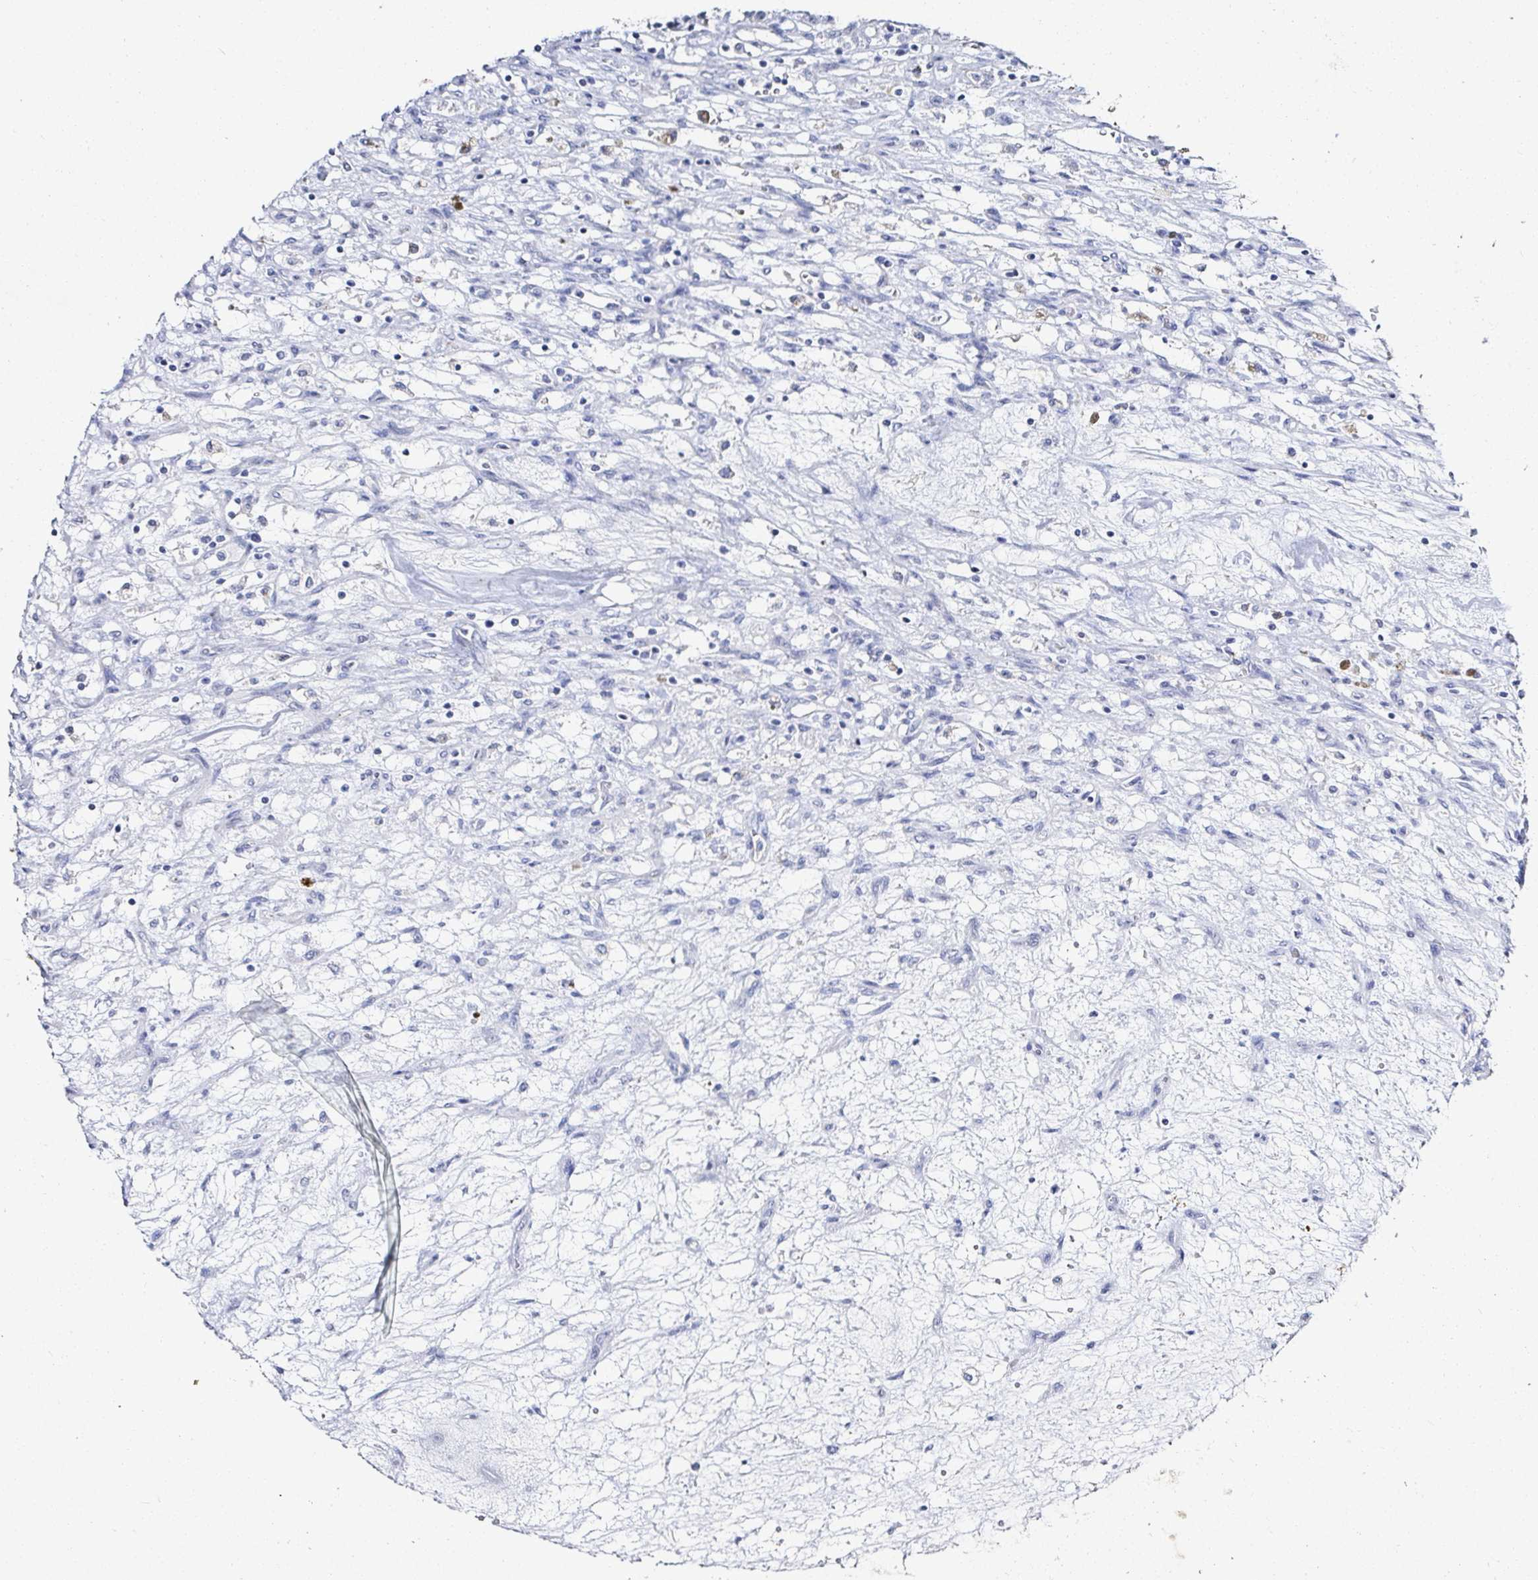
{"staining": {"intensity": "negative", "quantity": "none", "location": "none"}, "tissue": "renal cancer", "cell_type": "Tumor cells", "image_type": "cancer", "snomed": [{"axis": "morphology", "description": "Adenocarcinoma, NOS"}, {"axis": "topography", "description": "Kidney"}], "caption": "The immunohistochemistry histopathology image has no significant expression in tumor cells of renal cancer tissue. (DAB (3,3'-diaminobenzidine) IHC with hematoxylin counter stain).", "gene": "OR10K1", "patient": {"sex": "female", "age": 63}}